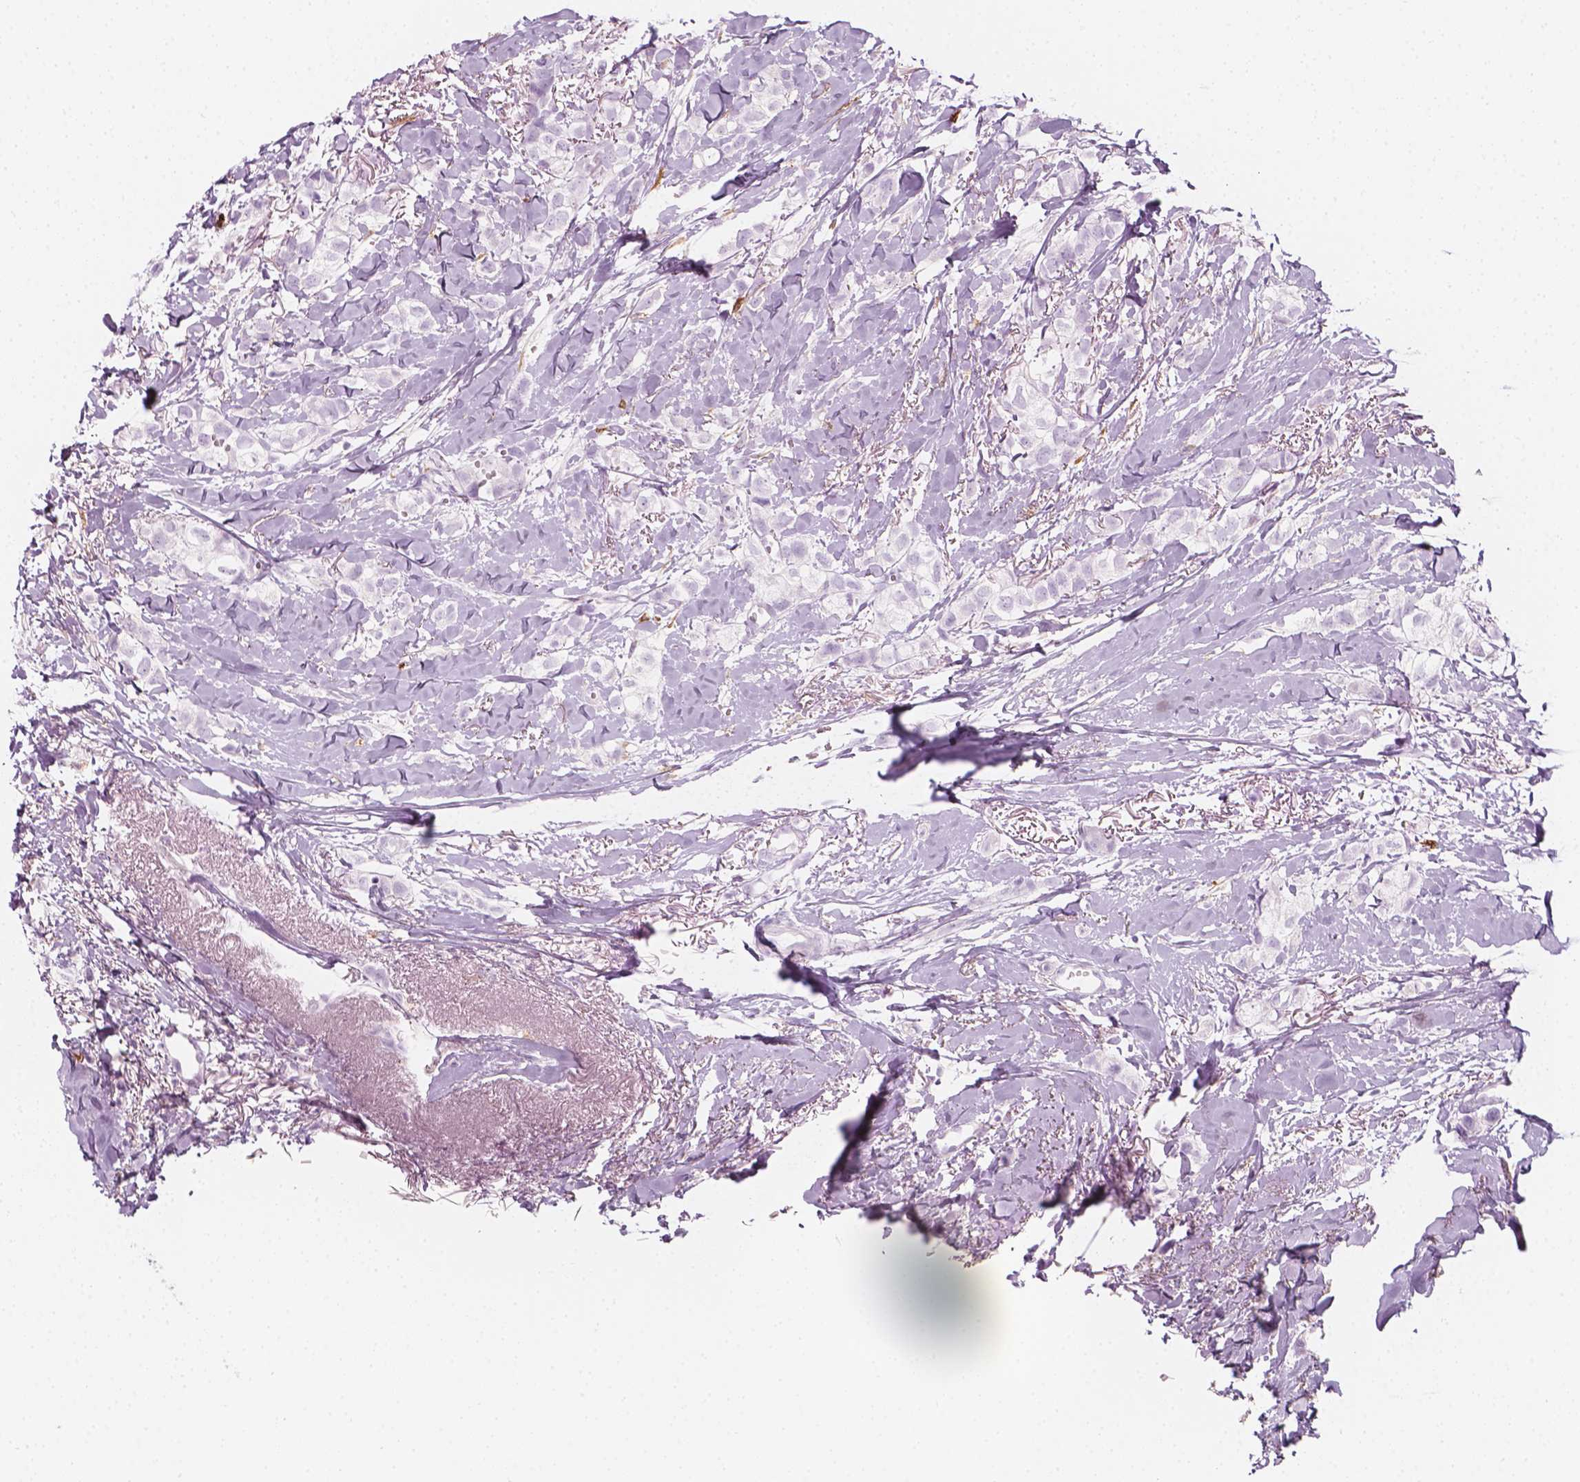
{"staining": {"intensity": "negative", "quantity": "none", "location": "none"}, "tissue": "breast cancer", "cell_type": "Tumor cells", "image_type": "cancer", "snomed": [{"axis": "morphology", "description": "Duct carcinoma"}, {"axis": "topography", "description": "Breast"}], "caption": "IHC histopathology image of human invasive ductal carcinoma (breast) stained for a protein (brown), which shows no staining in tumor cells.", "gene": "CES1", "patient": {"sex": "female", "age": 85}}